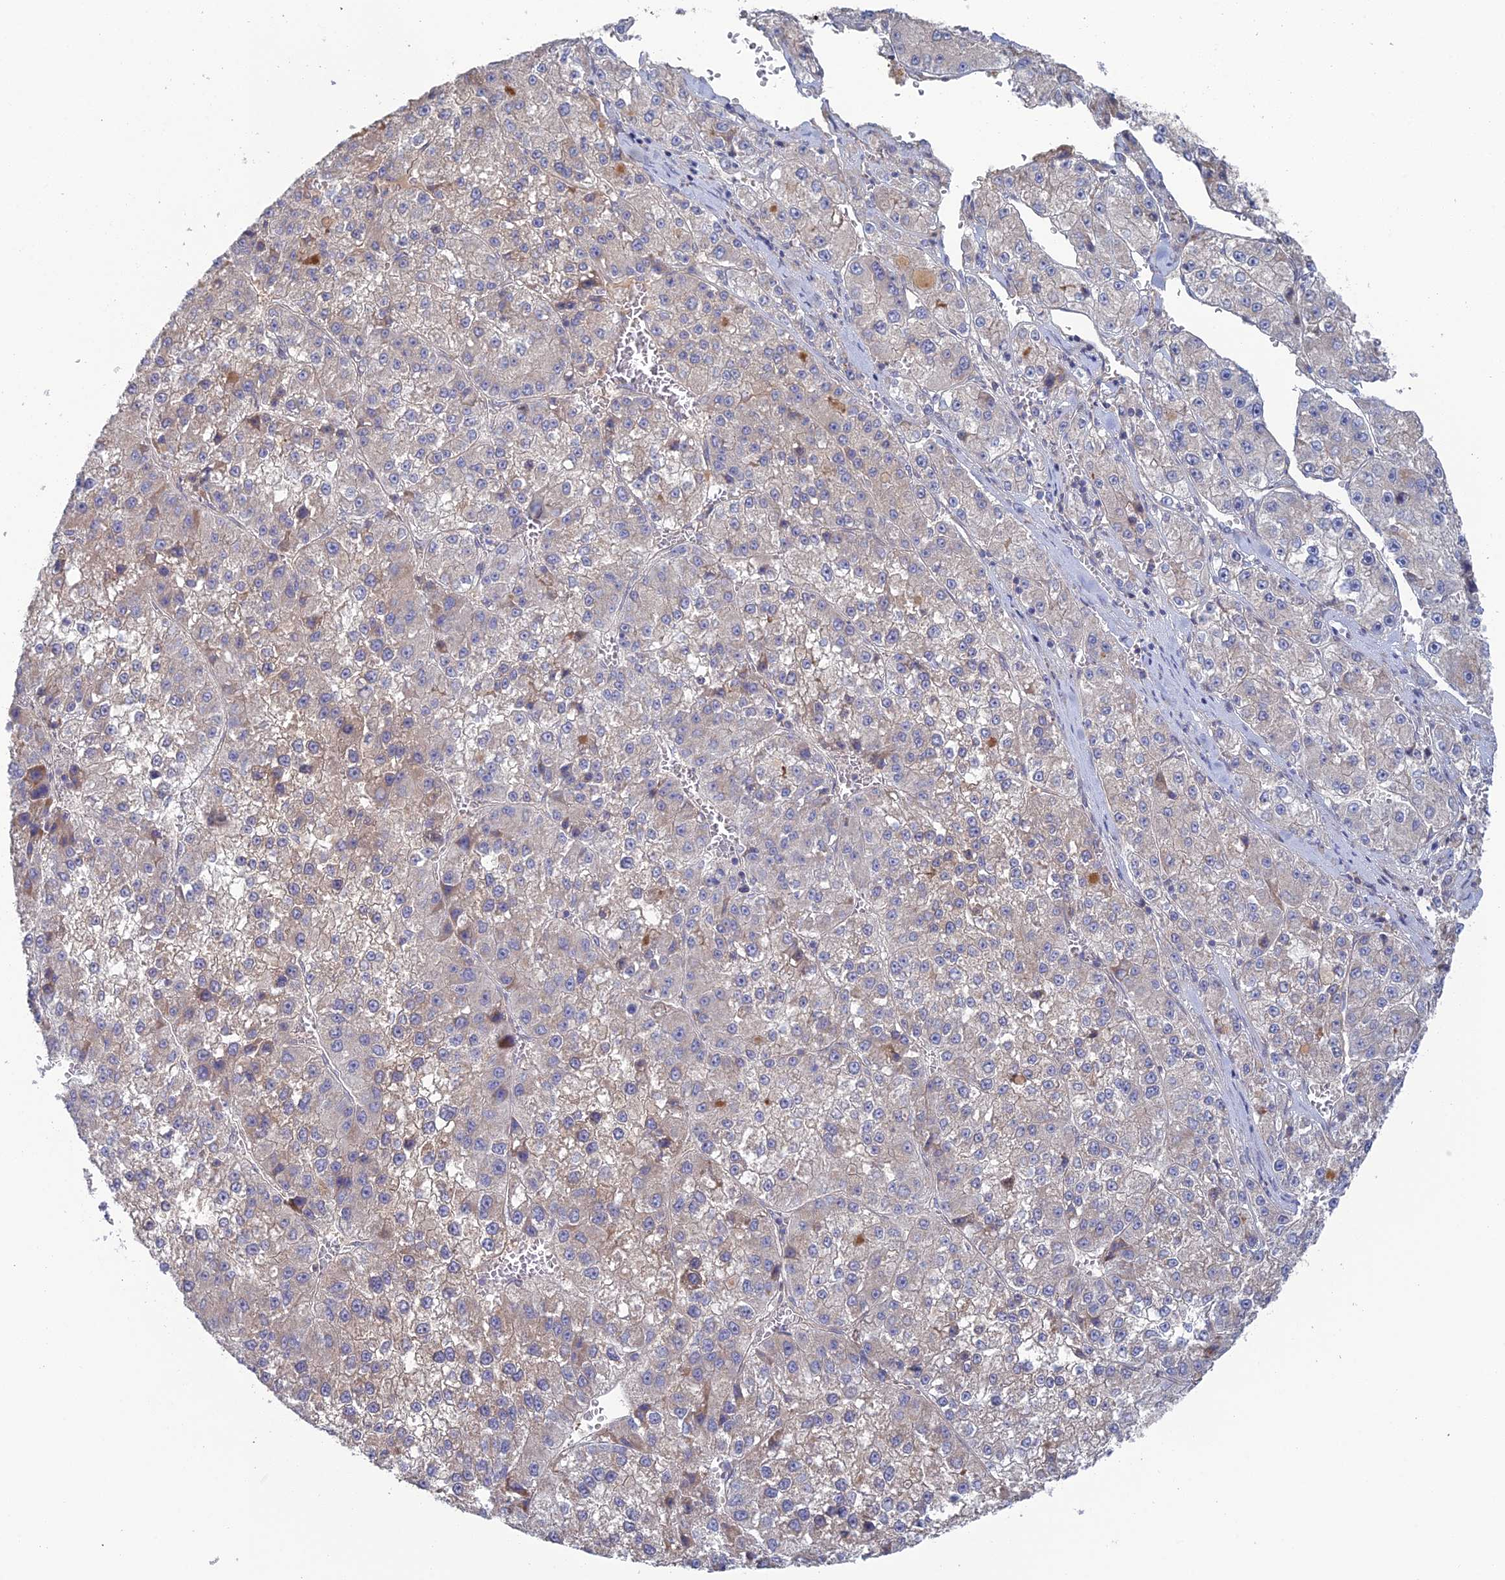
{"staining": {"intensity": "weak", "quantity": "25%-75%", "location": "cytoplasmic/membranous"}, "tissue": "liver cancer", "cell_type": "Tumor cells", "image_type": "cancer", "snomed": [{"axis": "morphology", "description": "Carcinoma, Hepatocellular, NOS"}, {"axis": "topography", "description": "Liver"}], "caption": "High-magnification brightfield microscopy of hepatocellular carcinoma (liver) stained with DAB (brown) and counterstained with hematoxylin (blue). tumor cells exhibit weak cytoplasmic/membranous staining is present in about25%-75% of cells.", "gene": "ARL16", "patient": {"sex": "female", "age": 73}}